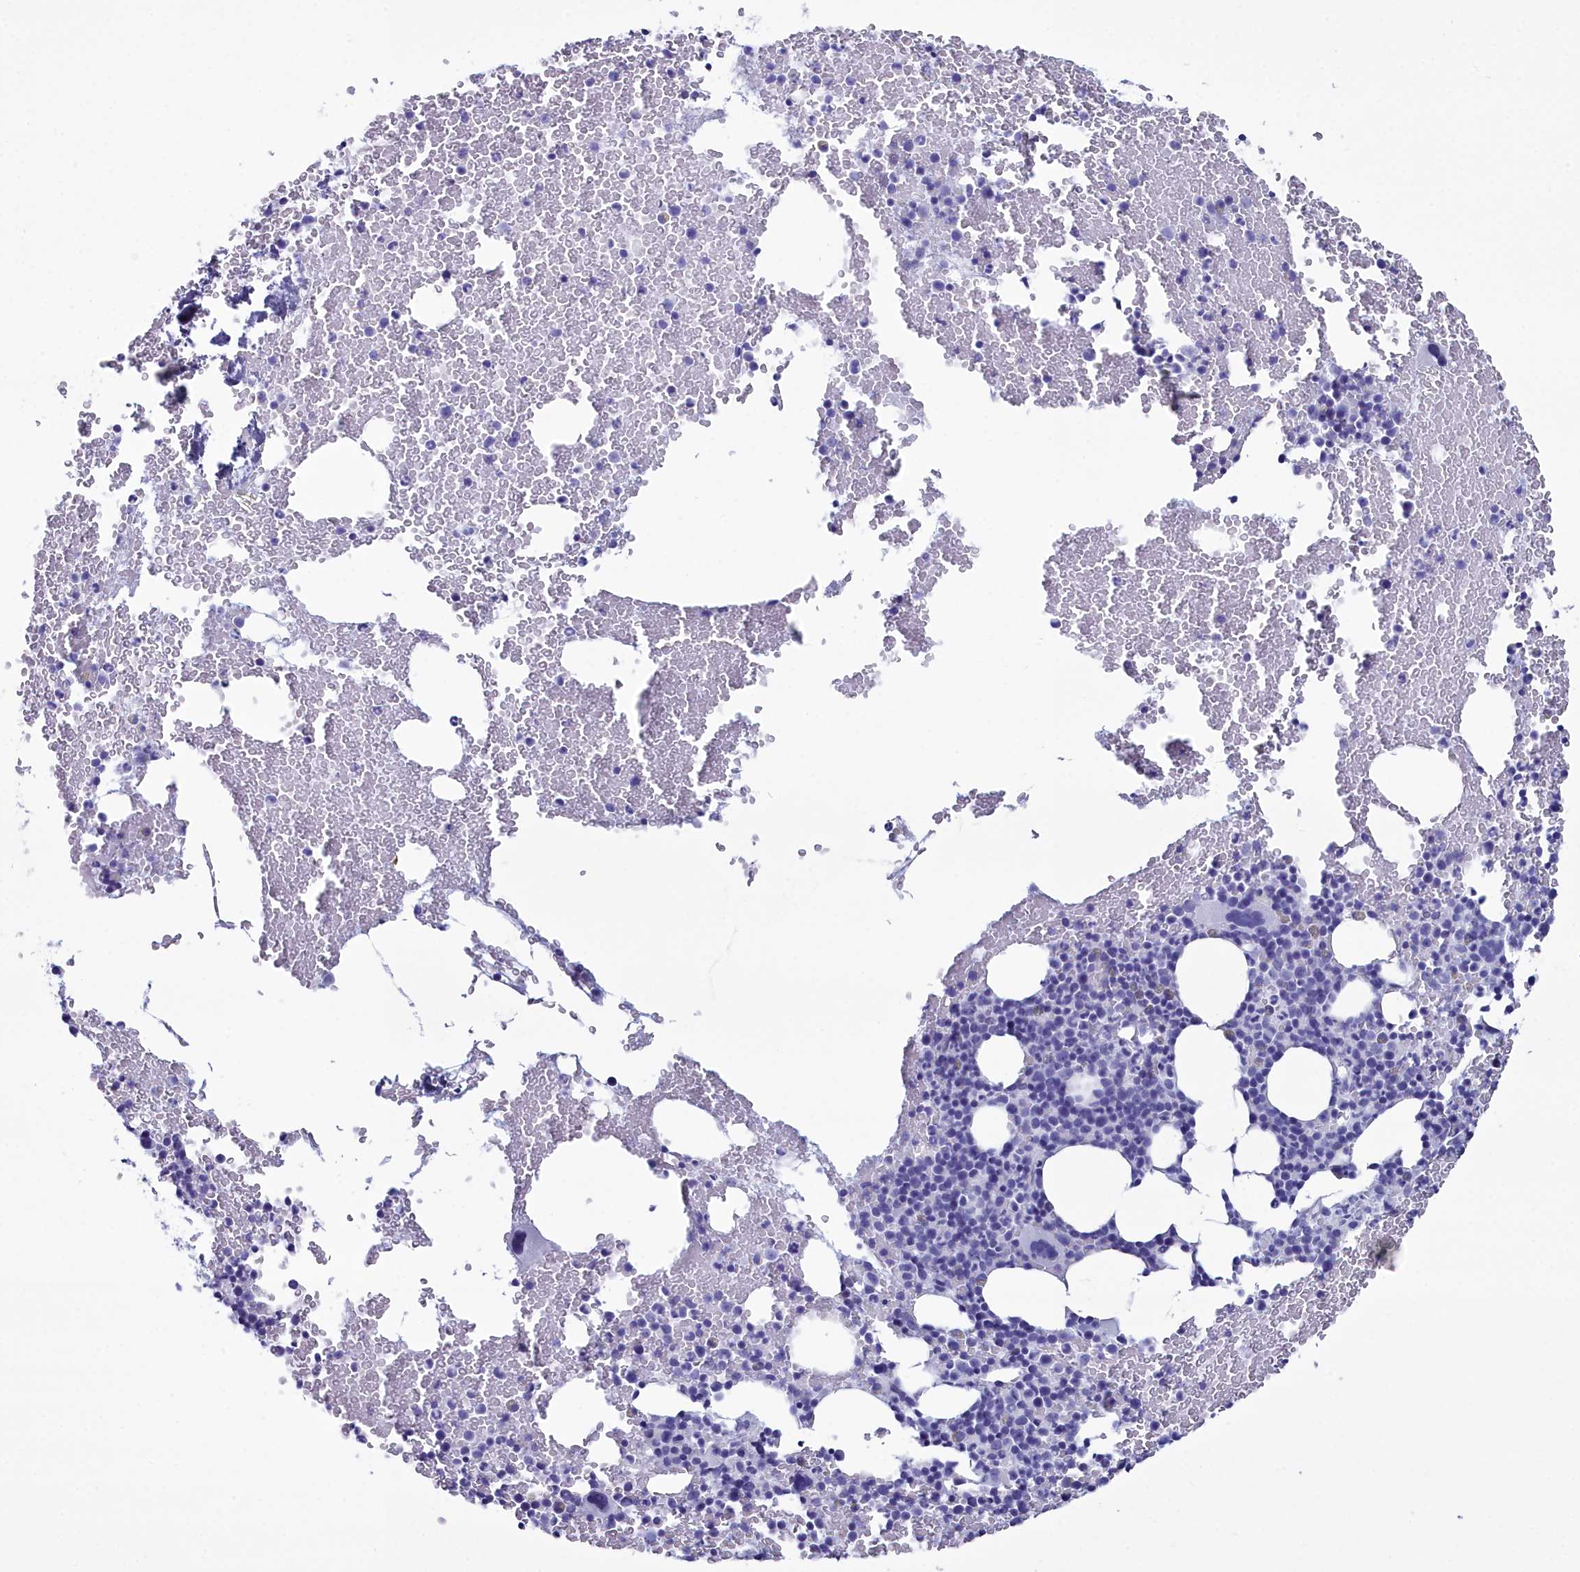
{"staining": {"intensity": "negative", "quantity": "none", "location": "none"}, "tissue": "bone marrow", "cell_type": "Hematopoietic cells", "image_type": "normal", "snomed": [{"axis": "morphology", "description": "Normal tissue, NOS"}, {"axis": "topography", "description": "Bone marrow"}], "caption": "Immunohistochemistry (IHC) image of normal bone marrow: human bone marrow stained with DAB displays no significant protein staining in hematopoietic cells. (Brightfield microscopy of DAB (3,3'-diaminobenzidine) IHC at high magnification).", "gene": "MAP6", "patient": {"sex": "male", "age": 57}}